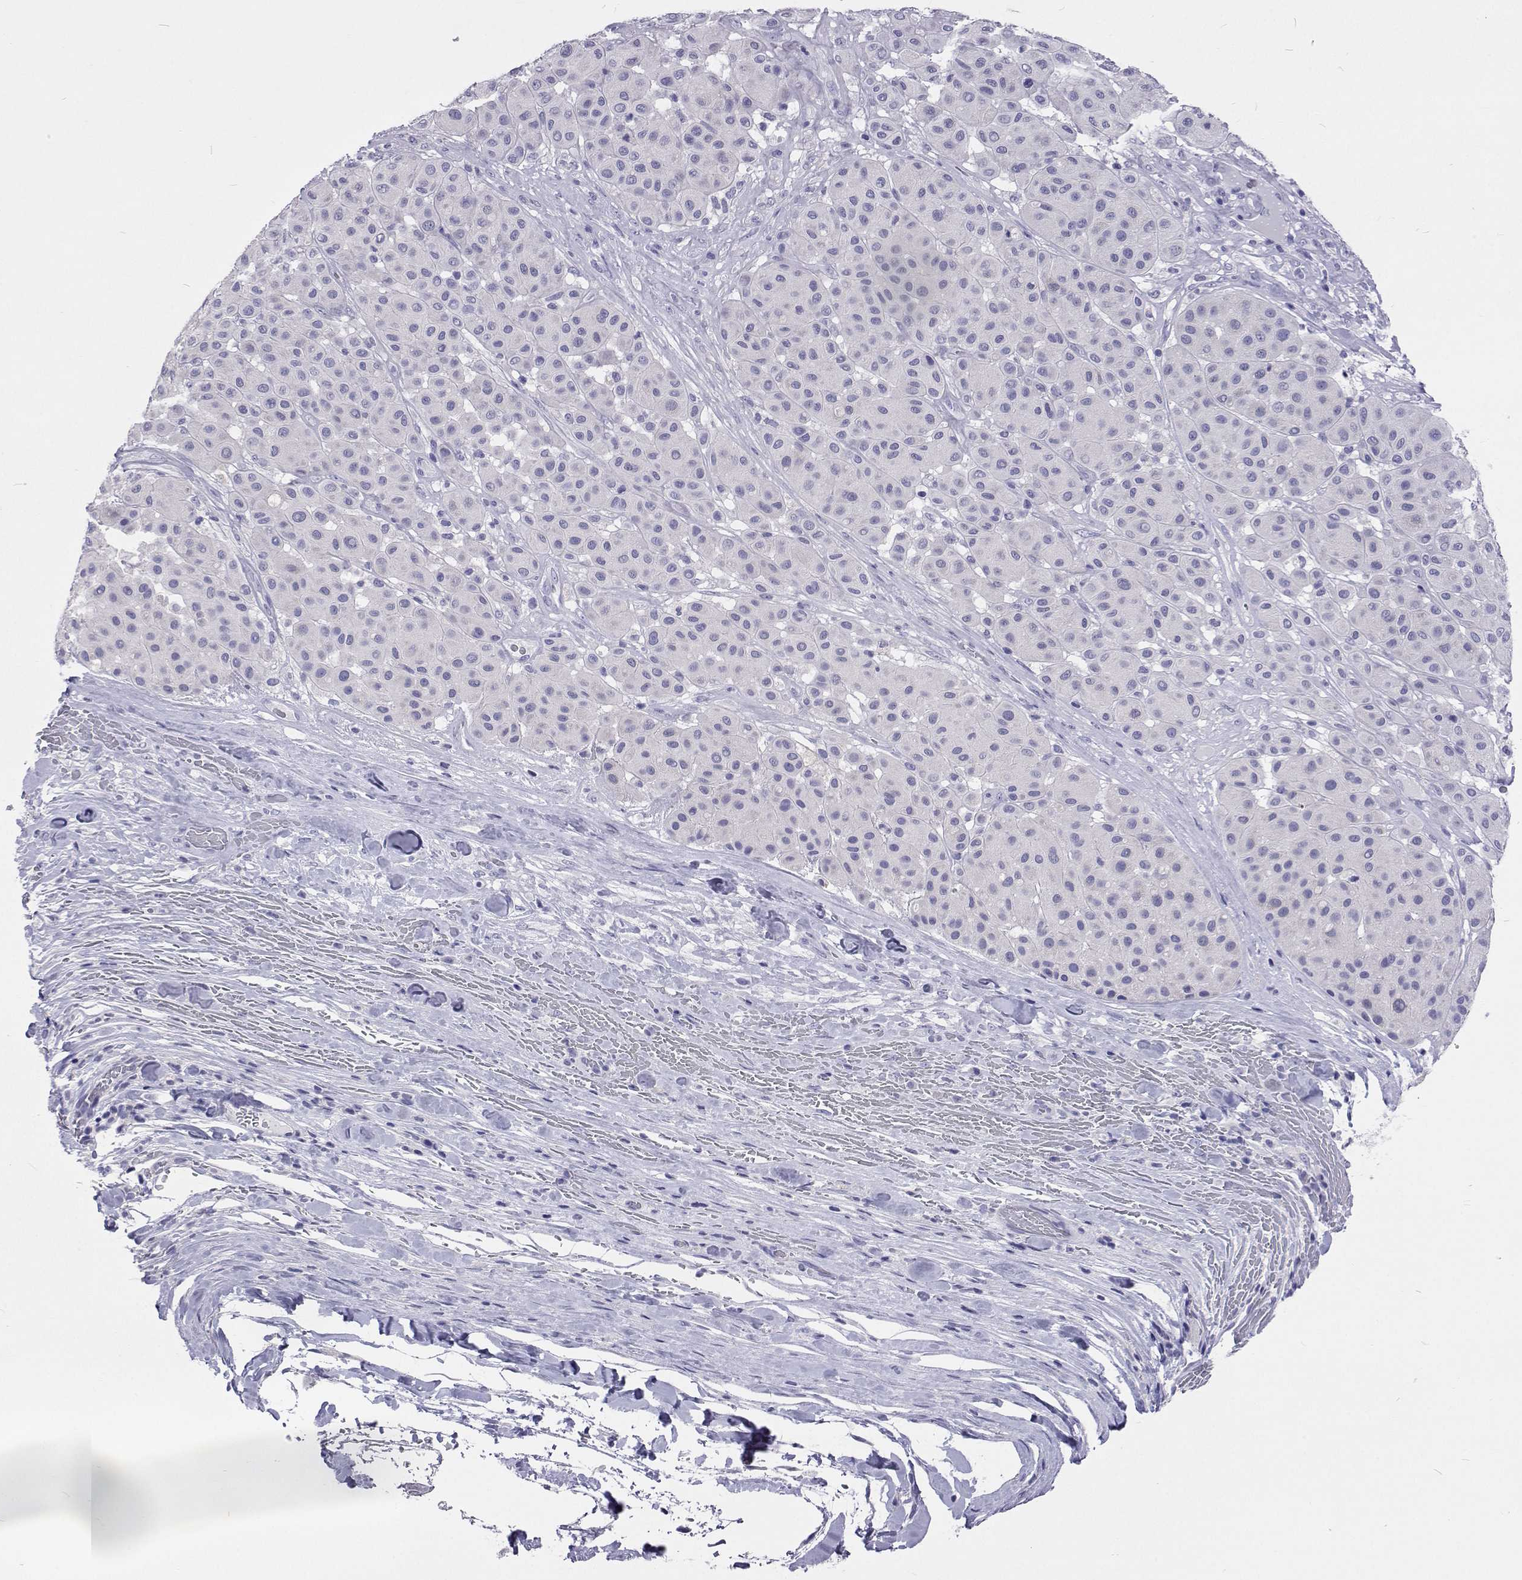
{"staining": {"intensity": "negative", "quantity": "none", "location": "none"}, "tissue": "melanoma", "cell_type": "Tumor cells", "image_type": "cancer", "snomed": [{"axis": "morphology", "description": "Malignant melanoma, Metastatic site"}, {"axis": "topography", "description": "Smooth muscle"}], "caption": "IHC image of human malignant melanoma (metastatic site) stained for a protein (brown), which reveals no staining in tumor cells.", "gene": "UMODL1", "patient": {"sex": "male", "age": 41}}